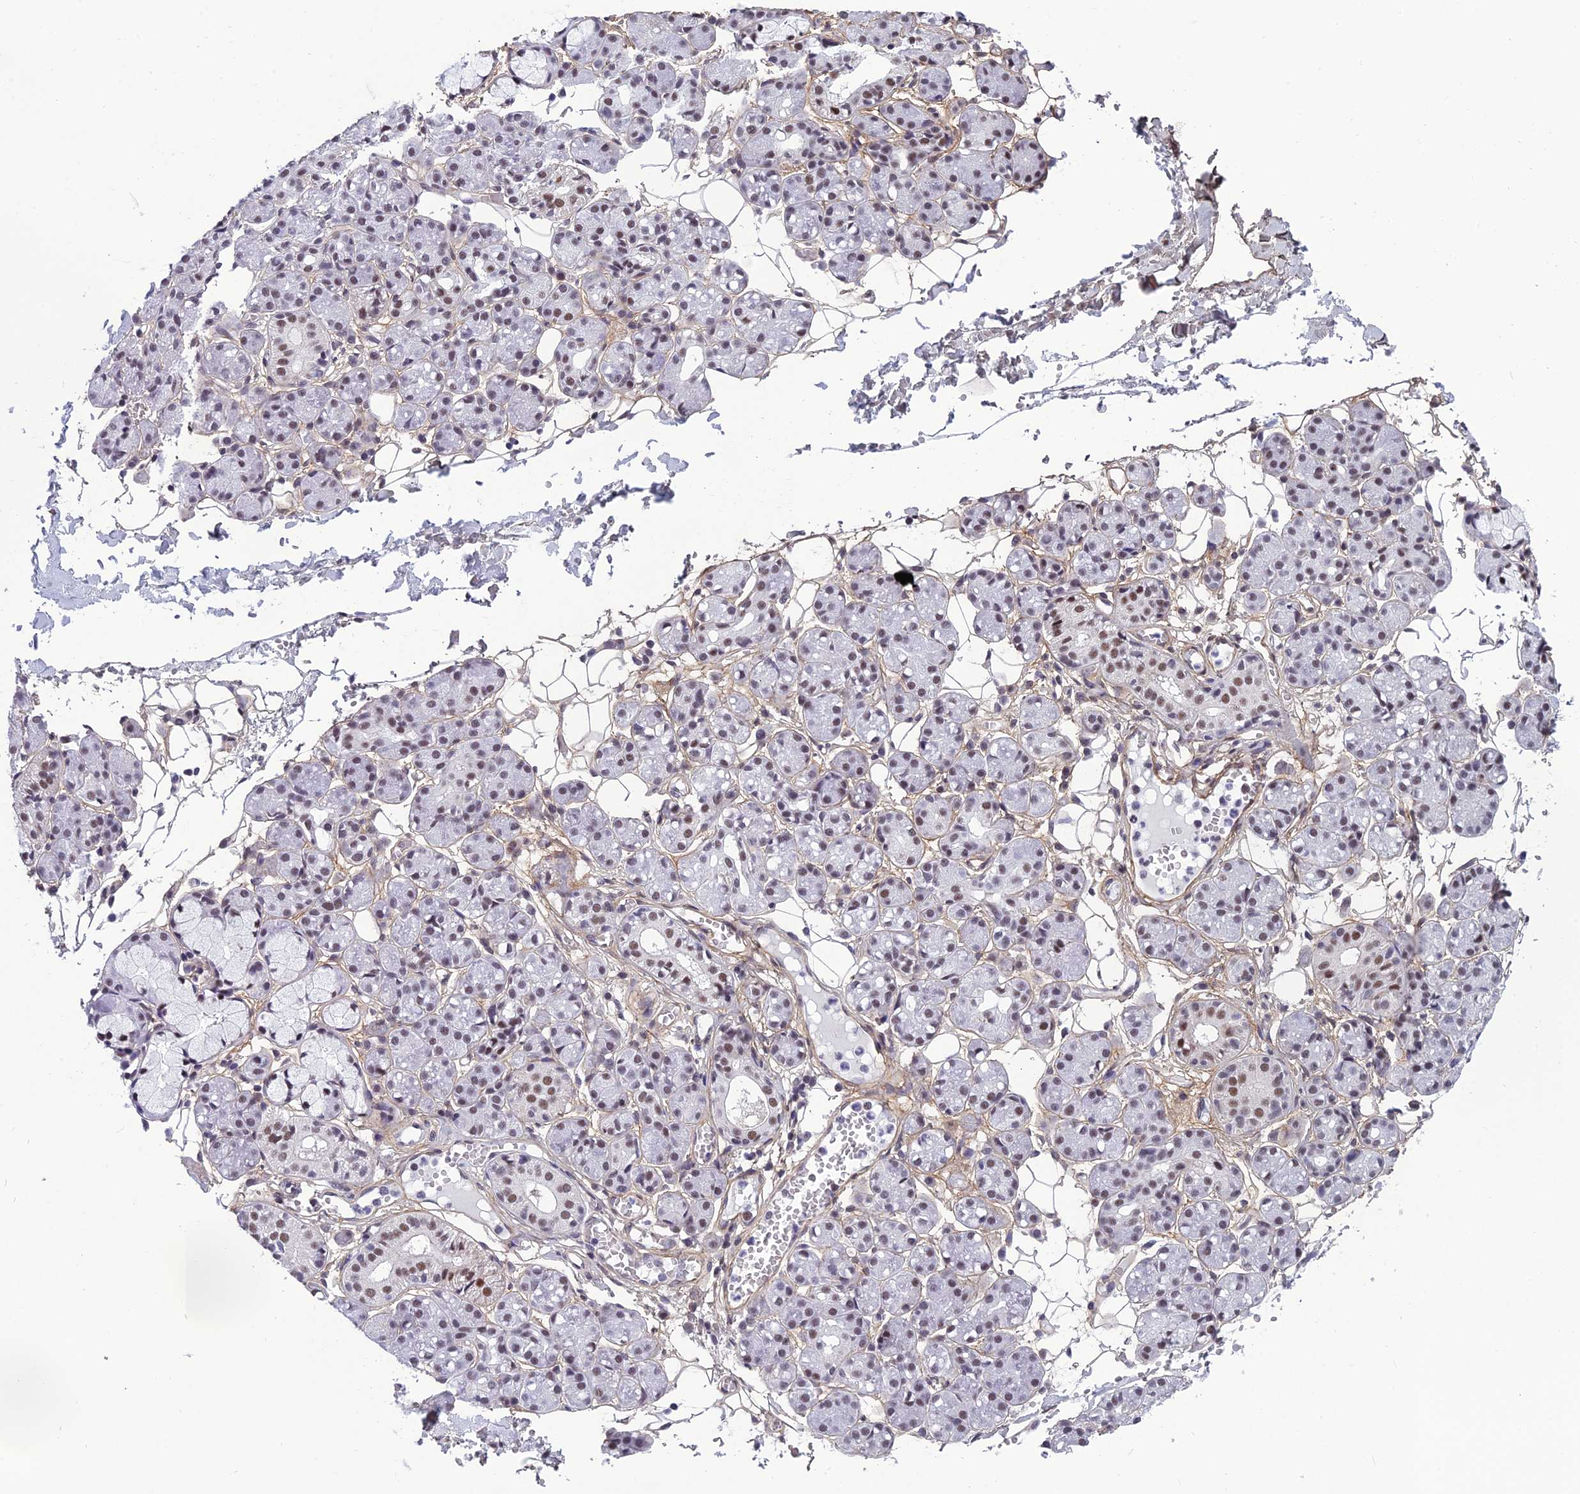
{"staining": {"intensity": "moderate", "quantity": "25%-75%", "location": "nuclear"}, "tissue": "salivary gland", "cell_type": "Glandular cells", "image_type": "normal", "snomed": [{"axis": "morphology", "description": "Normal tissue, NOS"}, {"axis": "topography", "description": "Salivary gland"}], "caption": "Moderate nuclear protein positivity is appreciated in approximately 25%-75% of glandular cells in salivary gland. (DAB (3,3'-diaminobenzidine) IHC, brown staining for protein, blue staining for nuclei).", "gene": "RSRC1", "patient": {"sex": "male", "age": 63}}